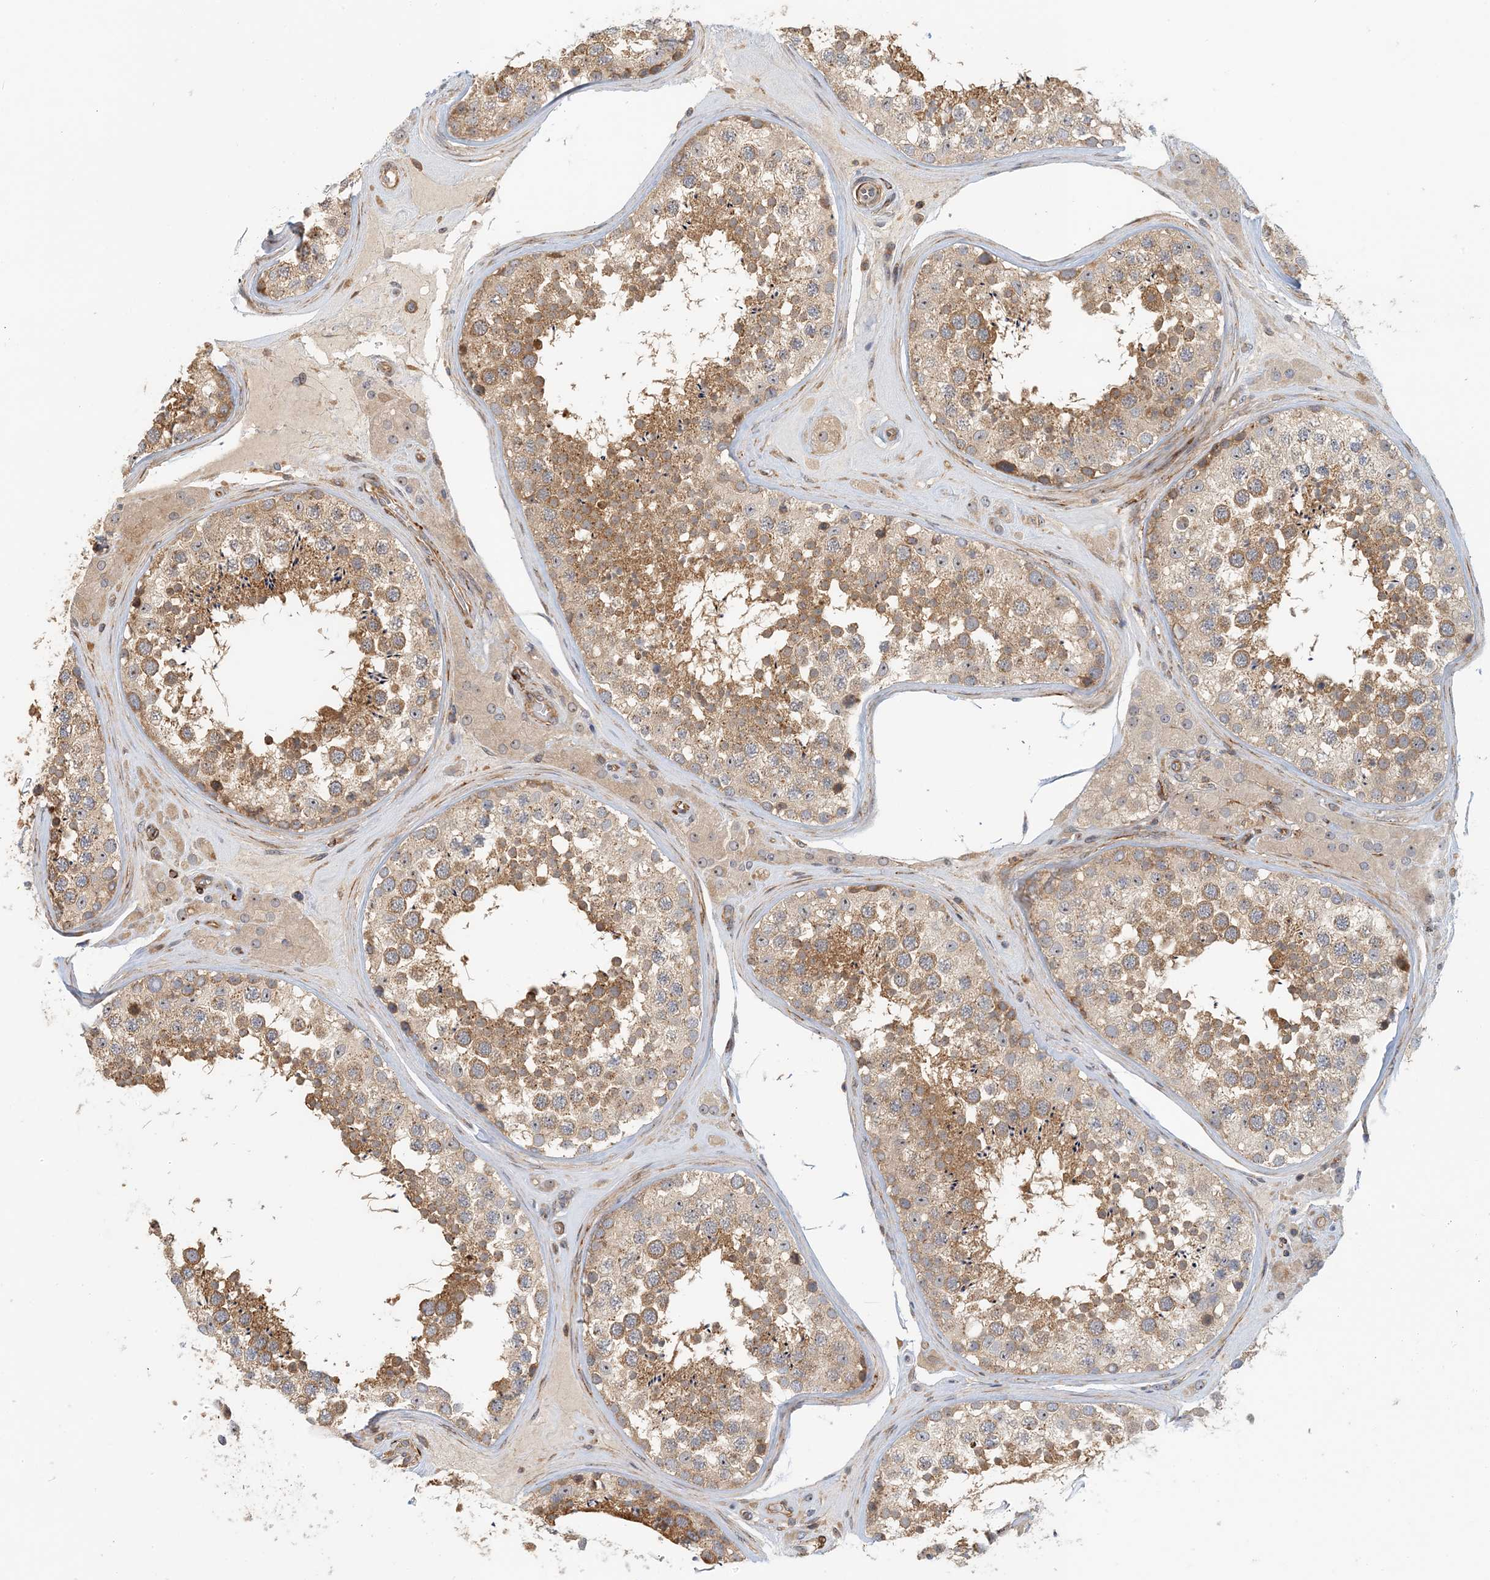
{"staining": {"intensity": "moderate", "quantity": ">75%", "location": "cytoplasmic/membranous"}, "tissue": "testis", "cell_type": "Cells in seminiferous ducts", "image_type": "normal", "snomed": [{"axis": "morphology", "description": "Normal tissue, NOS"}, {"axis": "topography", "description": "Testis"}], "caption": "IHC of normal human testis demonstrates medium levels of moderate cytoplasmic/membranous positivity in about >75% of cells in seminiferous ducts. The staining is performed using DAB (3,3'-diaminobenzidine) brown chromogen to label protein expression. The nuclei are counter-stained blue using hematoxylin.", "gene": "COLEC11", "patient": {"sex": "male", "age": 46}}